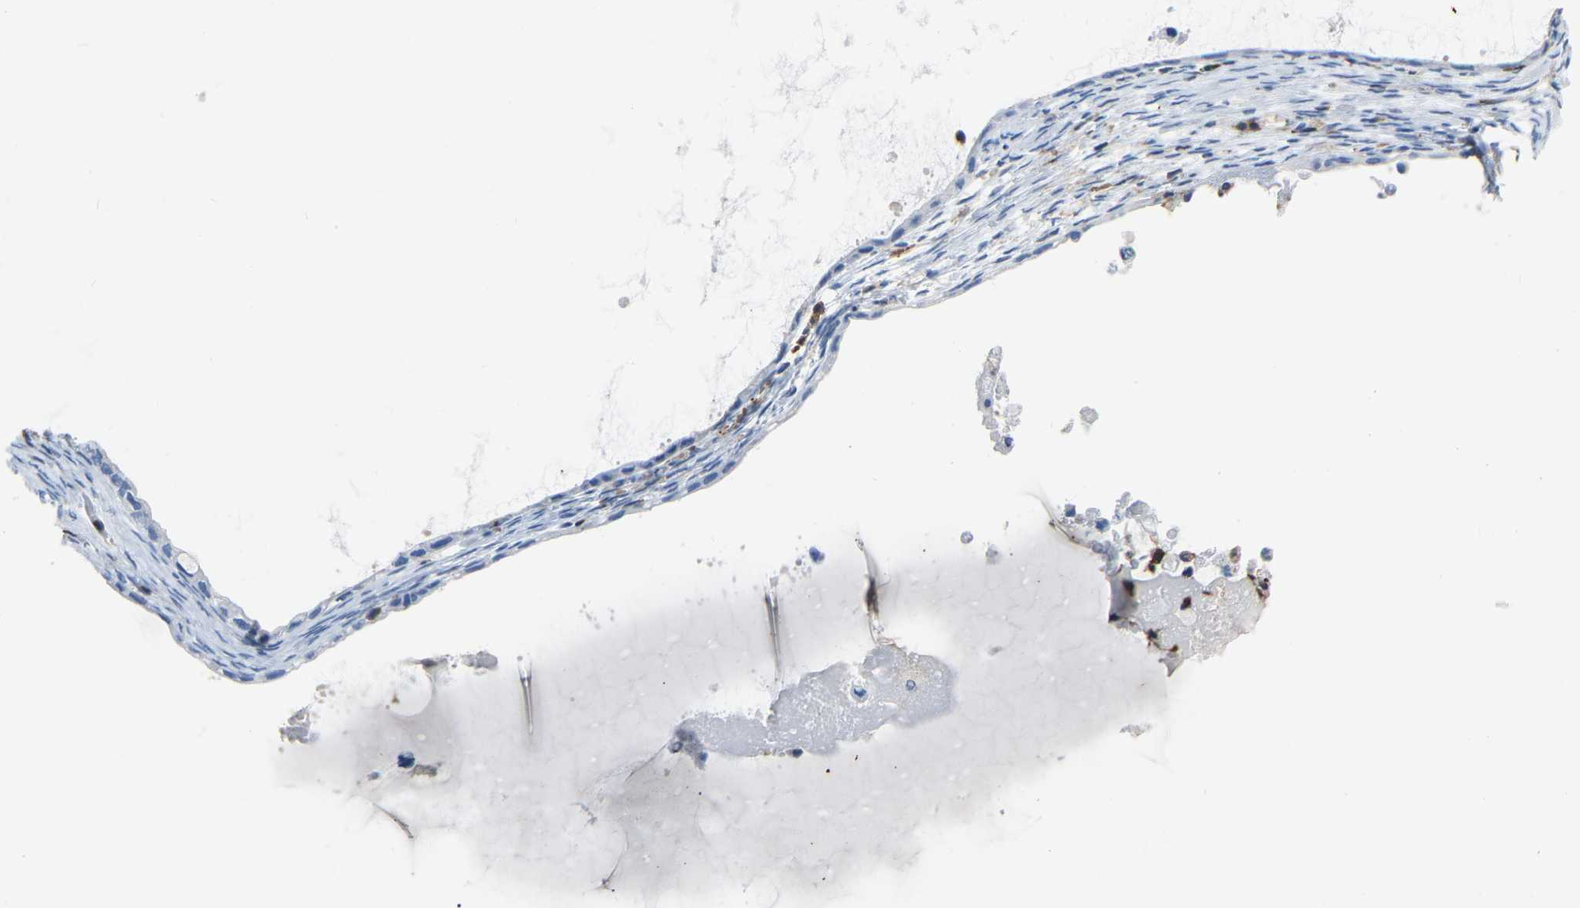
{"staining": {"intensity": "negative", "quantity": "none", "location": "none"}, "tissue": "ovarian cancer", "cell_type": "Tumor cells", "image_type": "cancer", "snomed": [{"axis": "morphology", "description": "Cystadenocarcinoma, mucinous, NOS"}, {"axis": "topography", "description": "Ovary"}], "caption": "Immunohistochemistry of human ovarian cancer shows no positivity in tumor cells.", "gene": "ARHGAP45", "patient": {"sex": "female", "age": 80}}